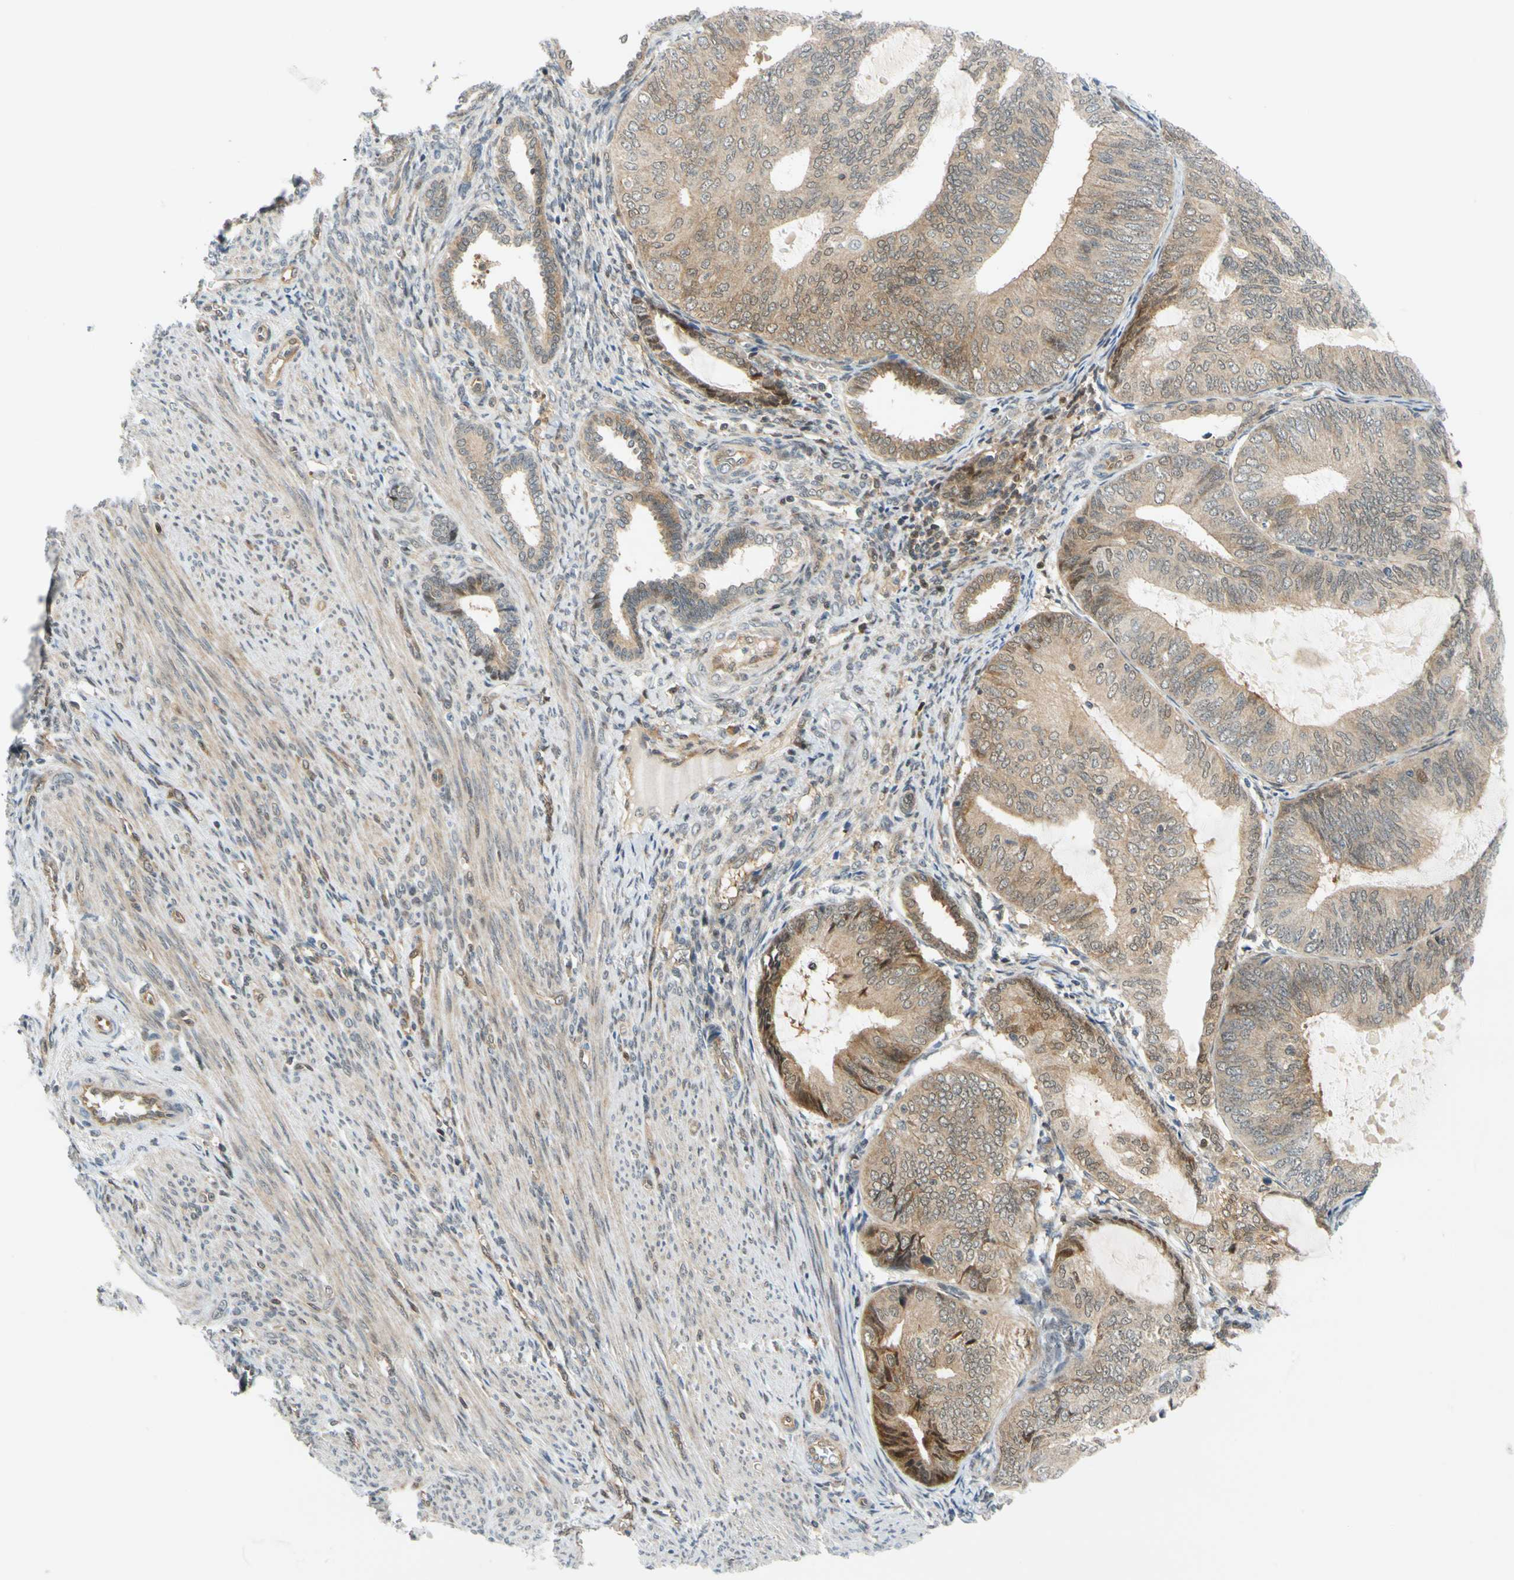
{"staining": {"intensity": "moderate", "quantity": ">75%", "location": "cytoplasmic/membranous"}, "tissue": "endometrial cancer", "cell_type": "Tumor cells", "image_type": "cancer", "snomed": [{"axis": "morphology", "description": "Adenocarcinoma, NOS"}, {"axis": "topography", "description": "Endometrium"}], "caption": "Immunohistochemistry (IHC) image of human endometrial cancer stained for a protein (brown), which reveals medium levels of moderate cytoplasmic/membranous staining in about >75% of tumor cells.", "gene": "MAPK9", "patient": {"sex": "female", "age": 81}}